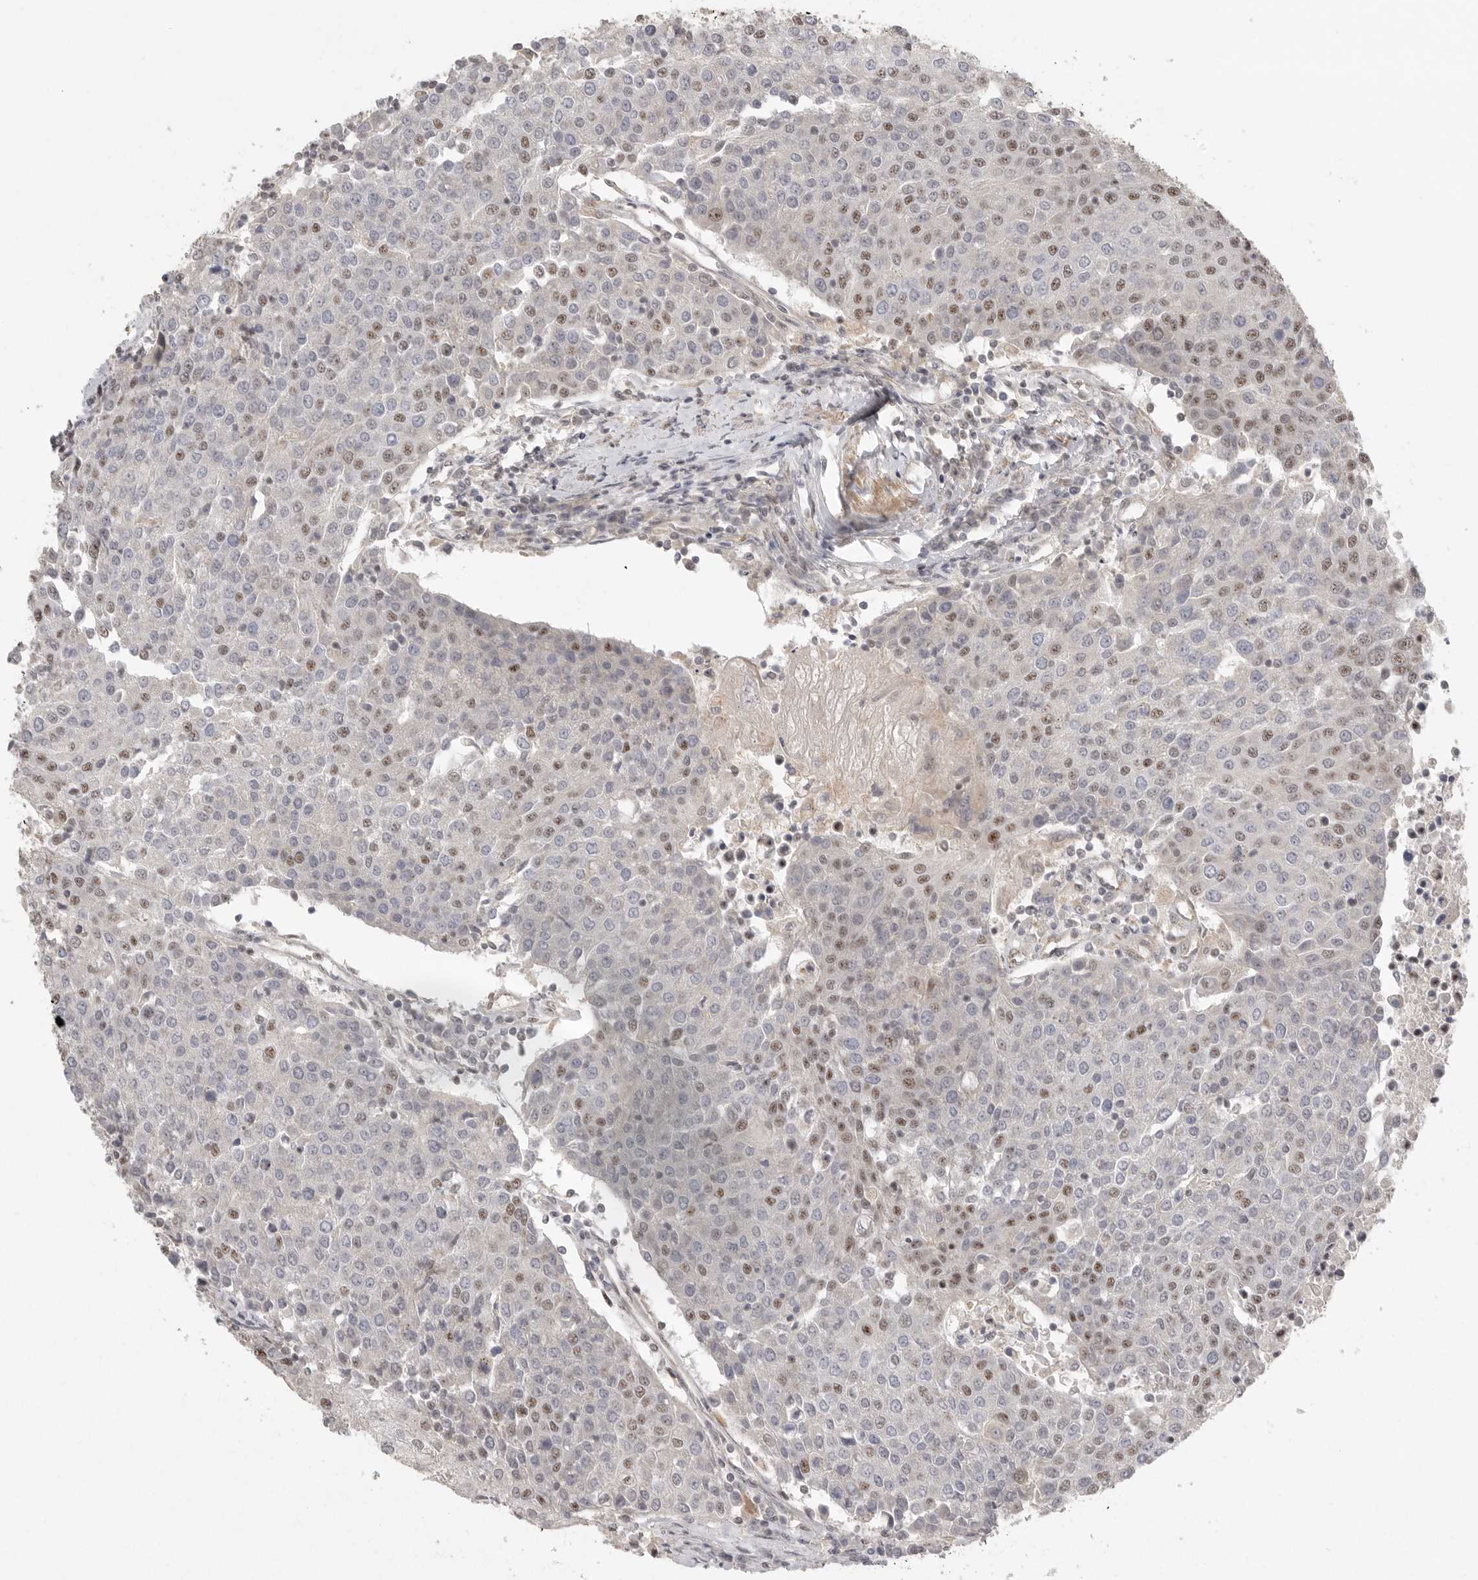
{"staining": {"intensity": "moderate", "quantity": "25%-75%", "location": "nuclear"}, "tissue": "urothelial cancer", "cell_type": "Tumor cells", "image_type": "cancer", "snomed": [{"axis": "morphology", "description": "Urothelial carcinoma, High grade"}, {"axis": "topography", "description": "Urinary bladder"}], "caption": "This is an image of immunohistochemistry (IHC) staining of urothelial cancer, which shows moderate positivity in the nuclear of tumor cells.", "gene": "POMP", "patient": {"sex": "female", "age": 85}}